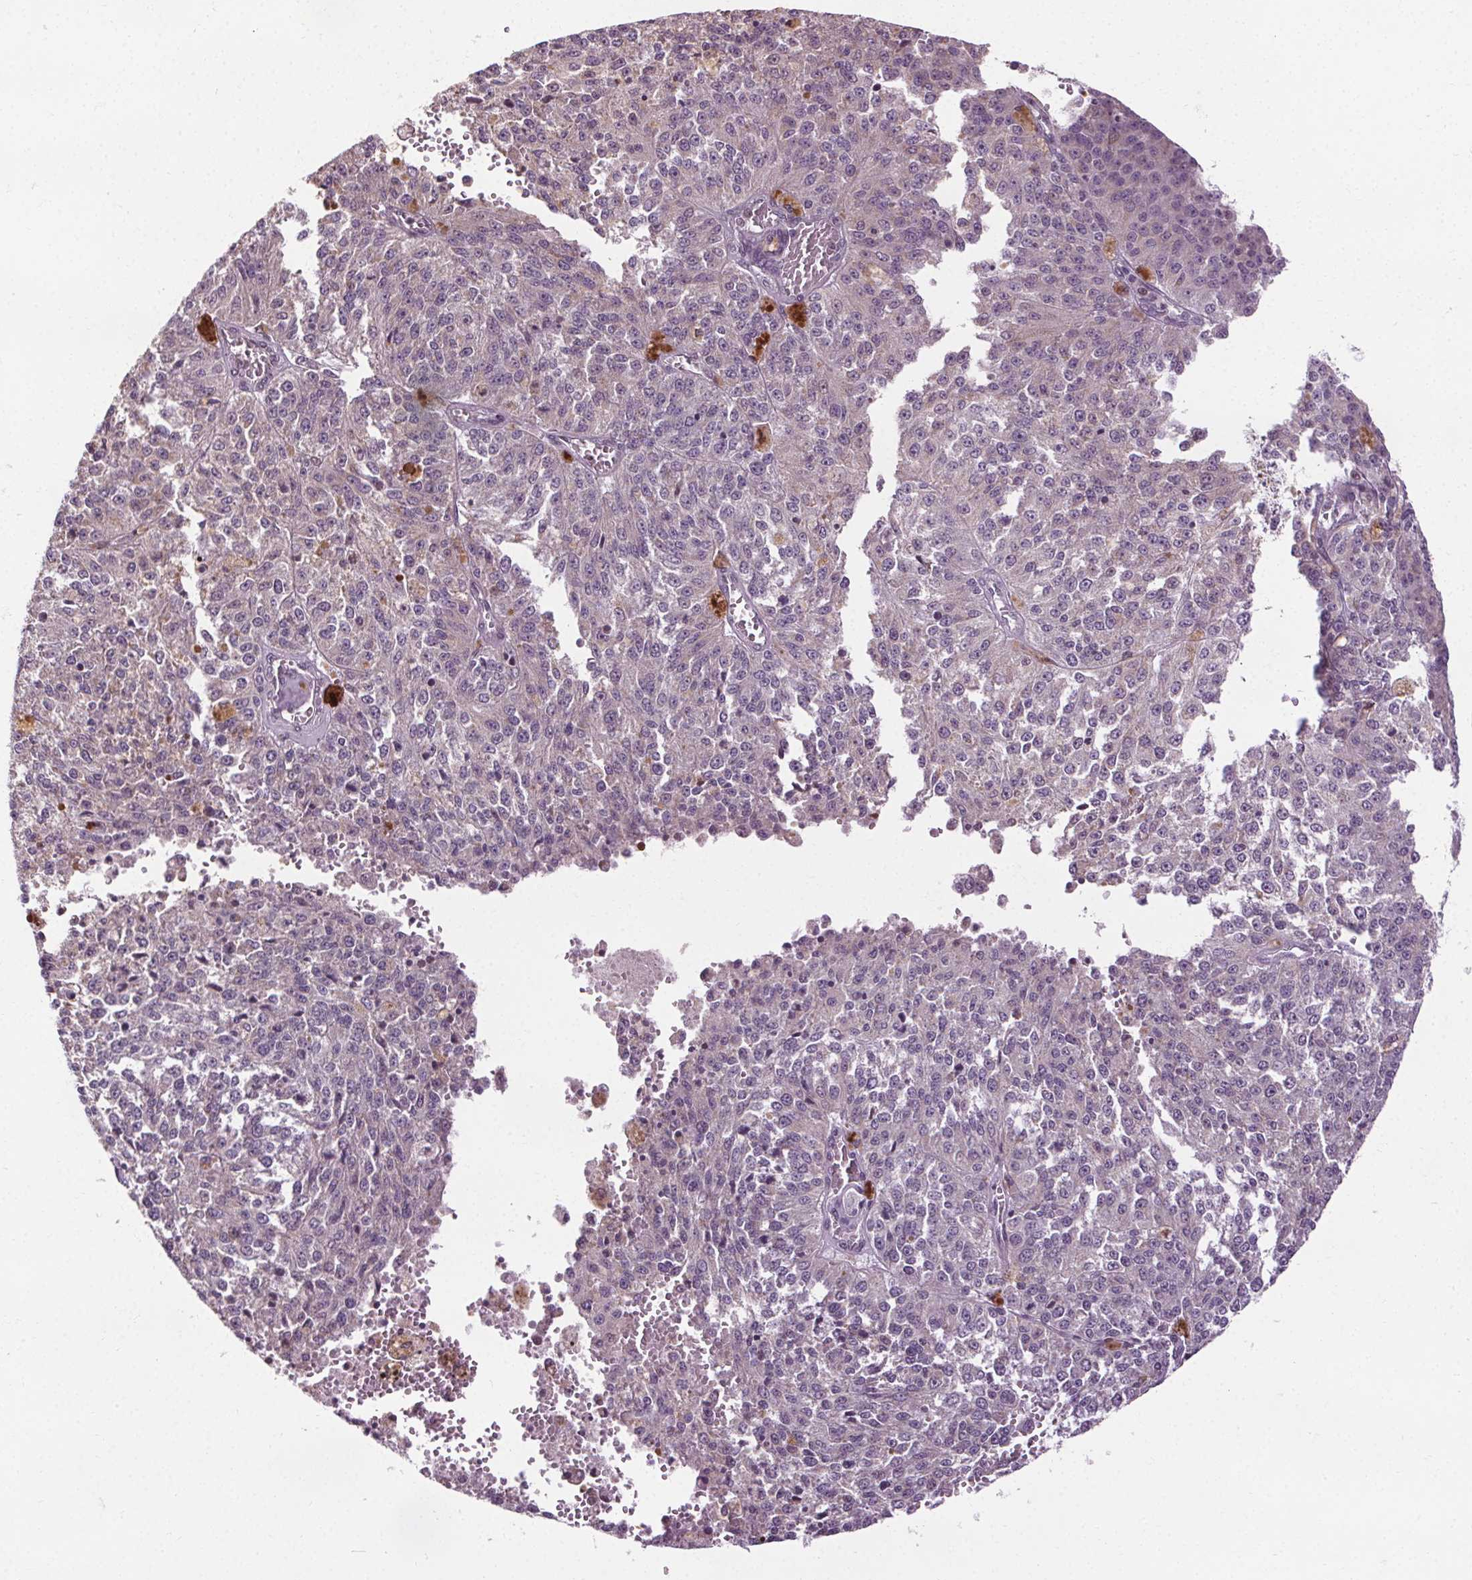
{"staining": {"intensity": "negative", "quantity": "none", "location": "none"}, "tissue": "melanoma", "cell_type": "Tumor cells", "image_type": "cancer", "snomed": [{"axis": "morphology", "description": "Malignant melanoma, Metastatic site"}, {"axis": "topography", "description": "Lymph node"}], "caption": "An immunohistochemistry photomicrograph of melanoma is shown. There is no staining in tumor cells of melanoma. The staining is performed using DAB brown chromogen with nuclei counter-stained in using hematoxylin.", "gene": "LFNG", "patient": {"sex": "female", "age": 64}}